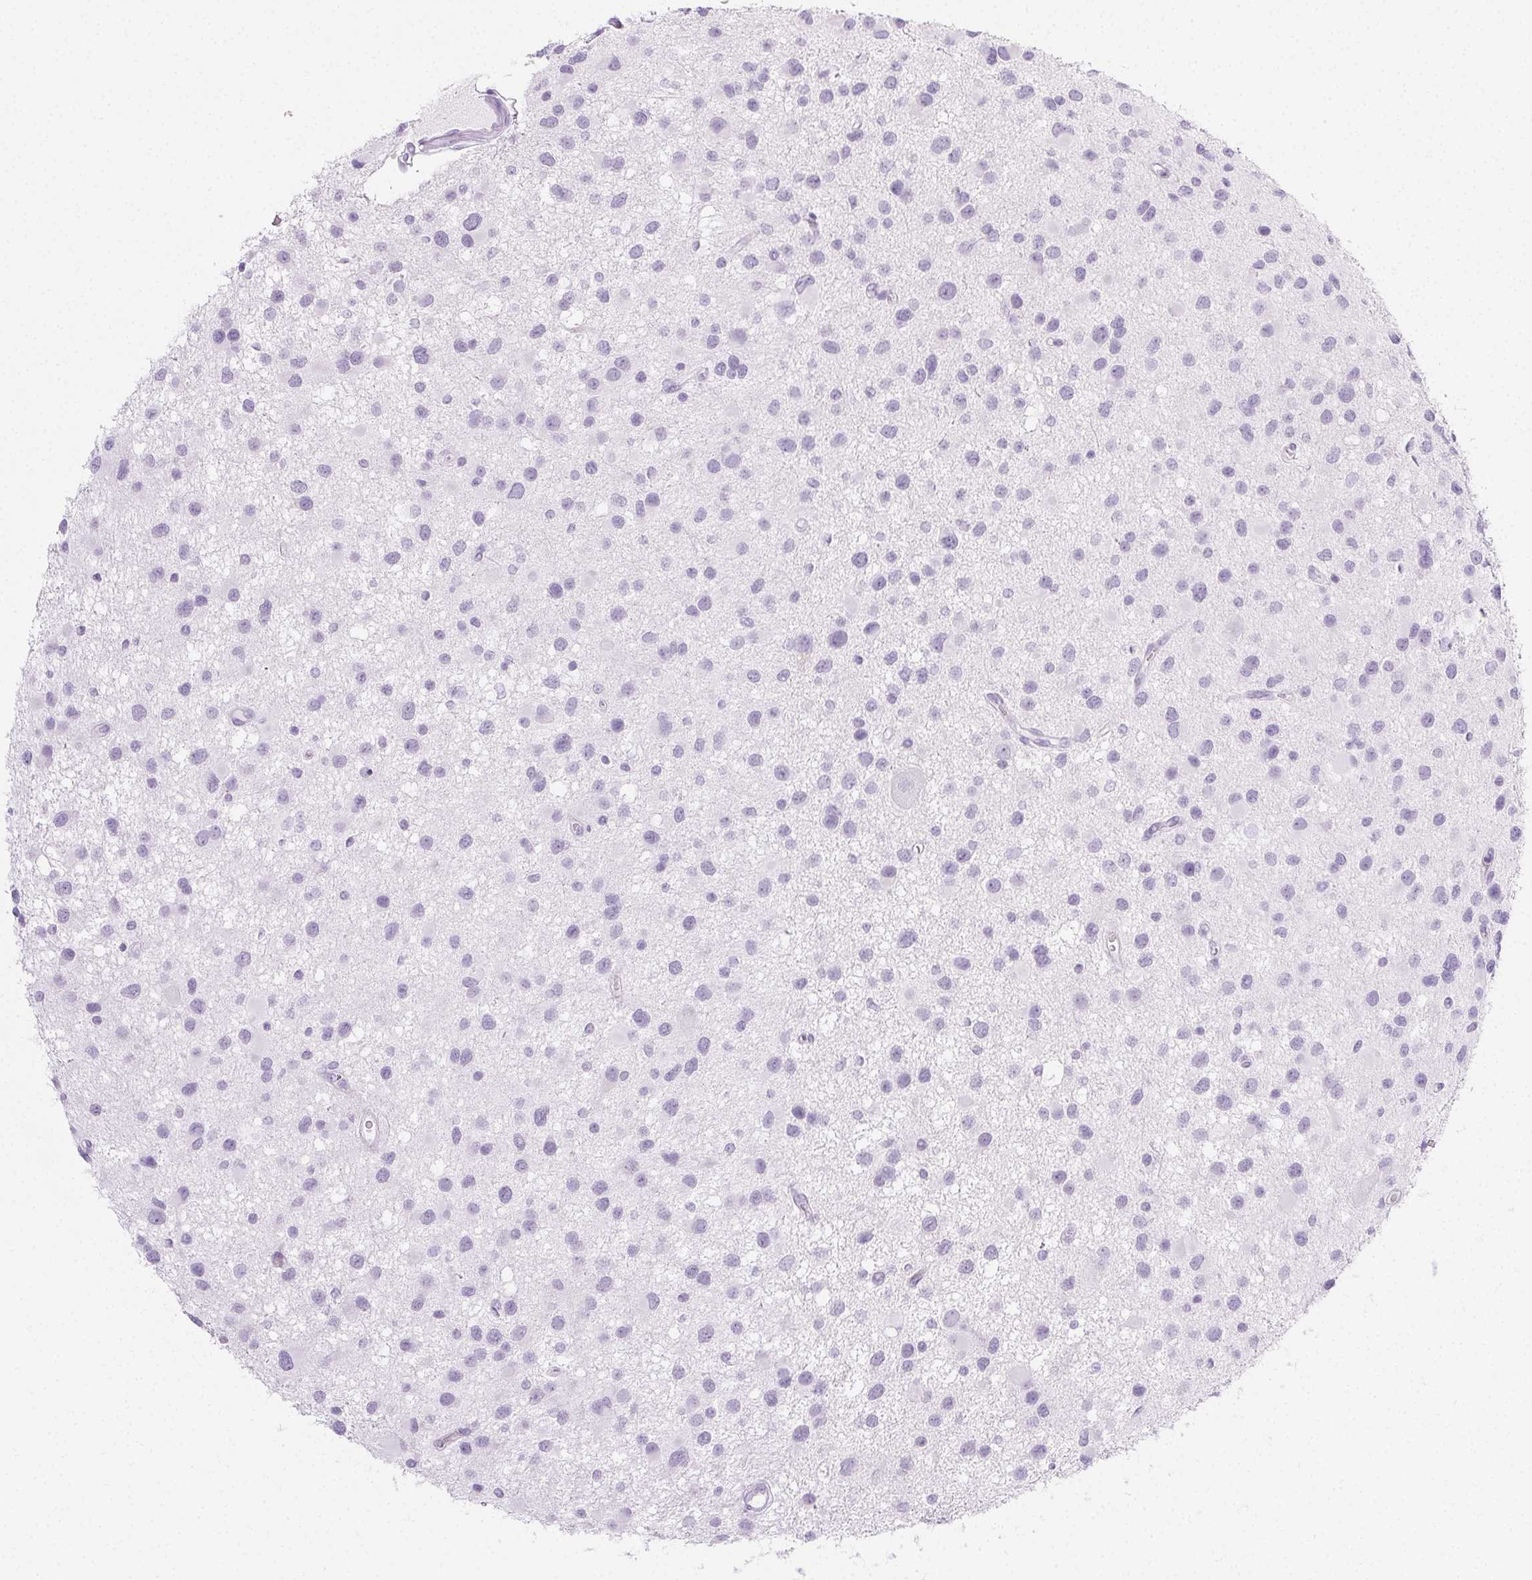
{"staining": {"intensity": "negative", "quantity": "none", "location": "none"}, "tissue": "glioma", "cell_type": "Tumor cells", "image_type": "cancer", "snomed": [{"axis": "morphology", "description": "Glioma, malignant, Low grade"}, {"axis": "topography", "description": "Brain"}], "caption": "Malignant glioma (low-grade) was stained to show a protein in brown. There is no significant positivity in tumor cells.", "gene": "PI3", "patient": {"sex": "female", "age": 32}}